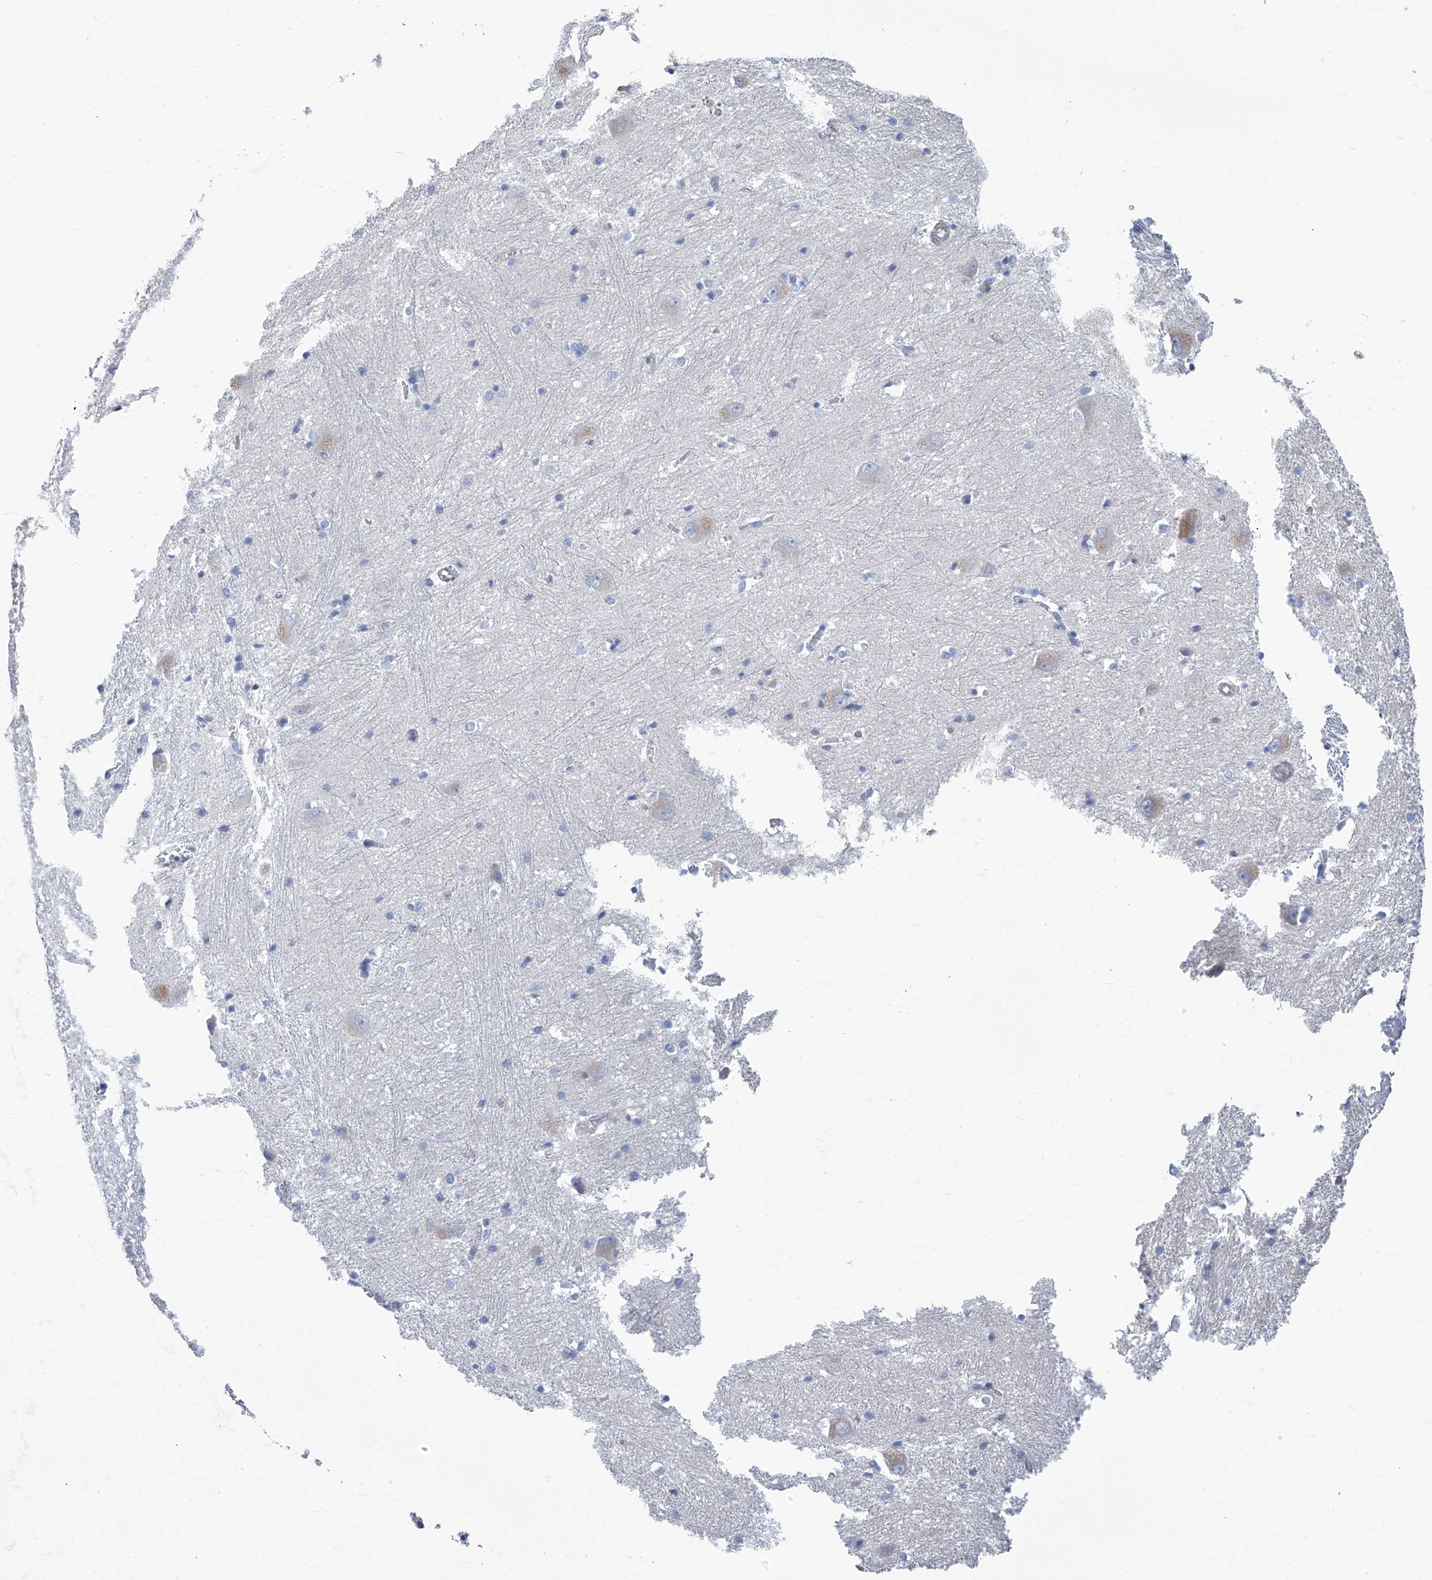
{"staining": {"intensity": "negative", "quantity": "none", "location": "none"}, "tissue": "caudate", "cell_type": "Glial cells", "image_type": "normal", "snomed": [{"axis": "morphology", "description": "Normal tissue, NOS"}, {"axis": "topography", "description": "Lateral ventricle wall"}], "caption": "Glial cells are negative for brown protein staining in normal caudate. The staining was performed using DAB to visualize the protein expression in brown, while the nuclei were stained in blue with hematoxylin (Magnification: 20x).", "gene": "SMS", "patient": {"sex": "male", "age": 37}}